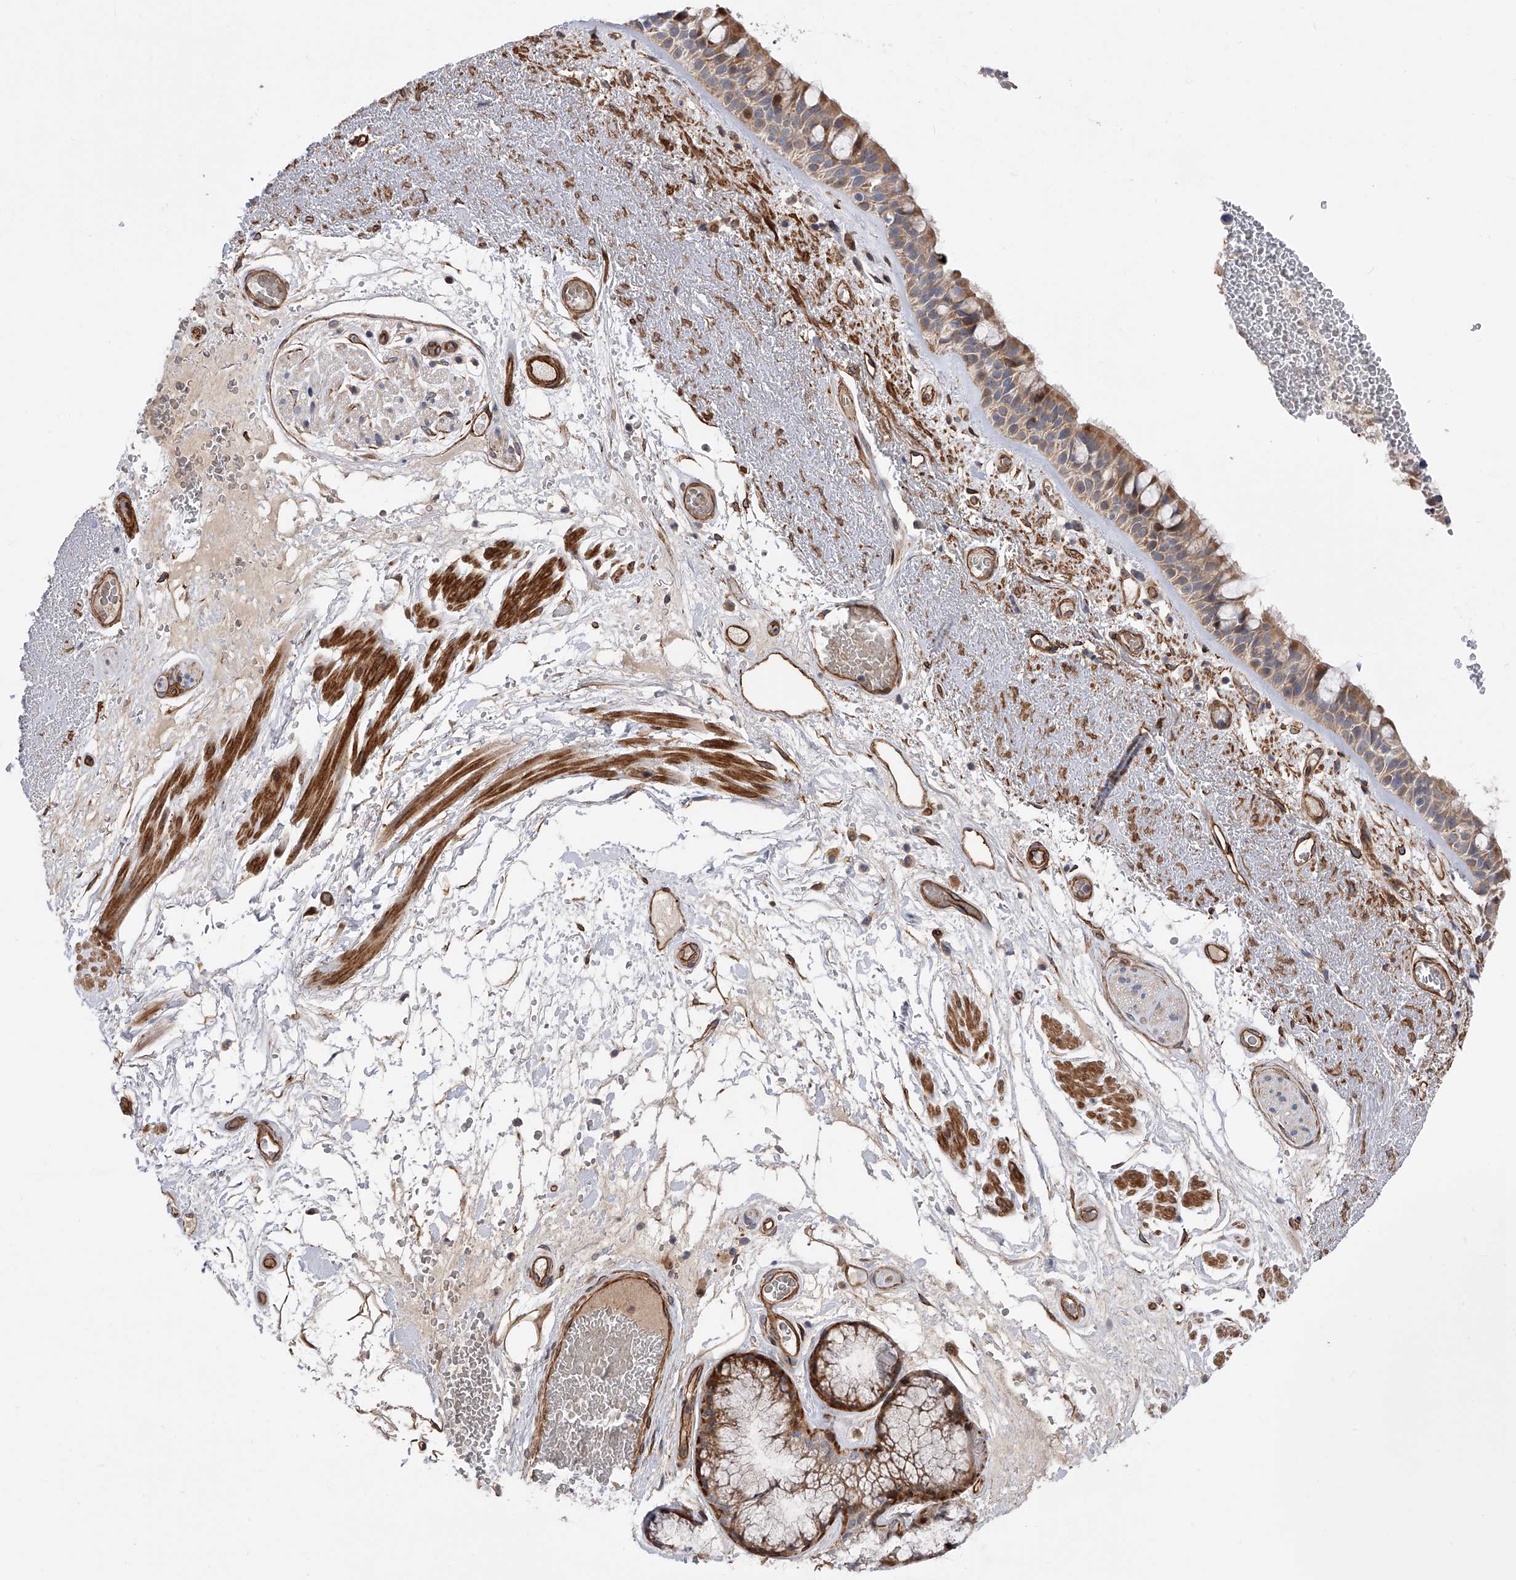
{"staining": {"intensity": "moderate", "quantity": "25%-75%", "location": "cytoplasmic/membranous"}, "tissue": "bronchus", "cell_type": "Respiratory epithelial cells", "image_type": "normal", "snomed": [{"axis": "morphology", "description": "Normal tissue, NOS"}, {"axis": "morphology", "description": "Squamous cell carcinoma, NOS"}, {"axis": "topography", "description": "Lymph node"}, {"axis": "topography", "description": "Bronchus"}, {"axis": "topography", "description": "Lung"}], "caption": "High-power microscopy captured an immunohistochemistry micrograph of benign bronchus, revealing moderate cytoplasmic/membranous expression in approximately 25%-75% of respiratory epithelial cells. The protein of interest is shown in brown color, while the nuclei are stained blue.", "gene": "PDSS2", "patient": {"sex": "male", "age": 66}}